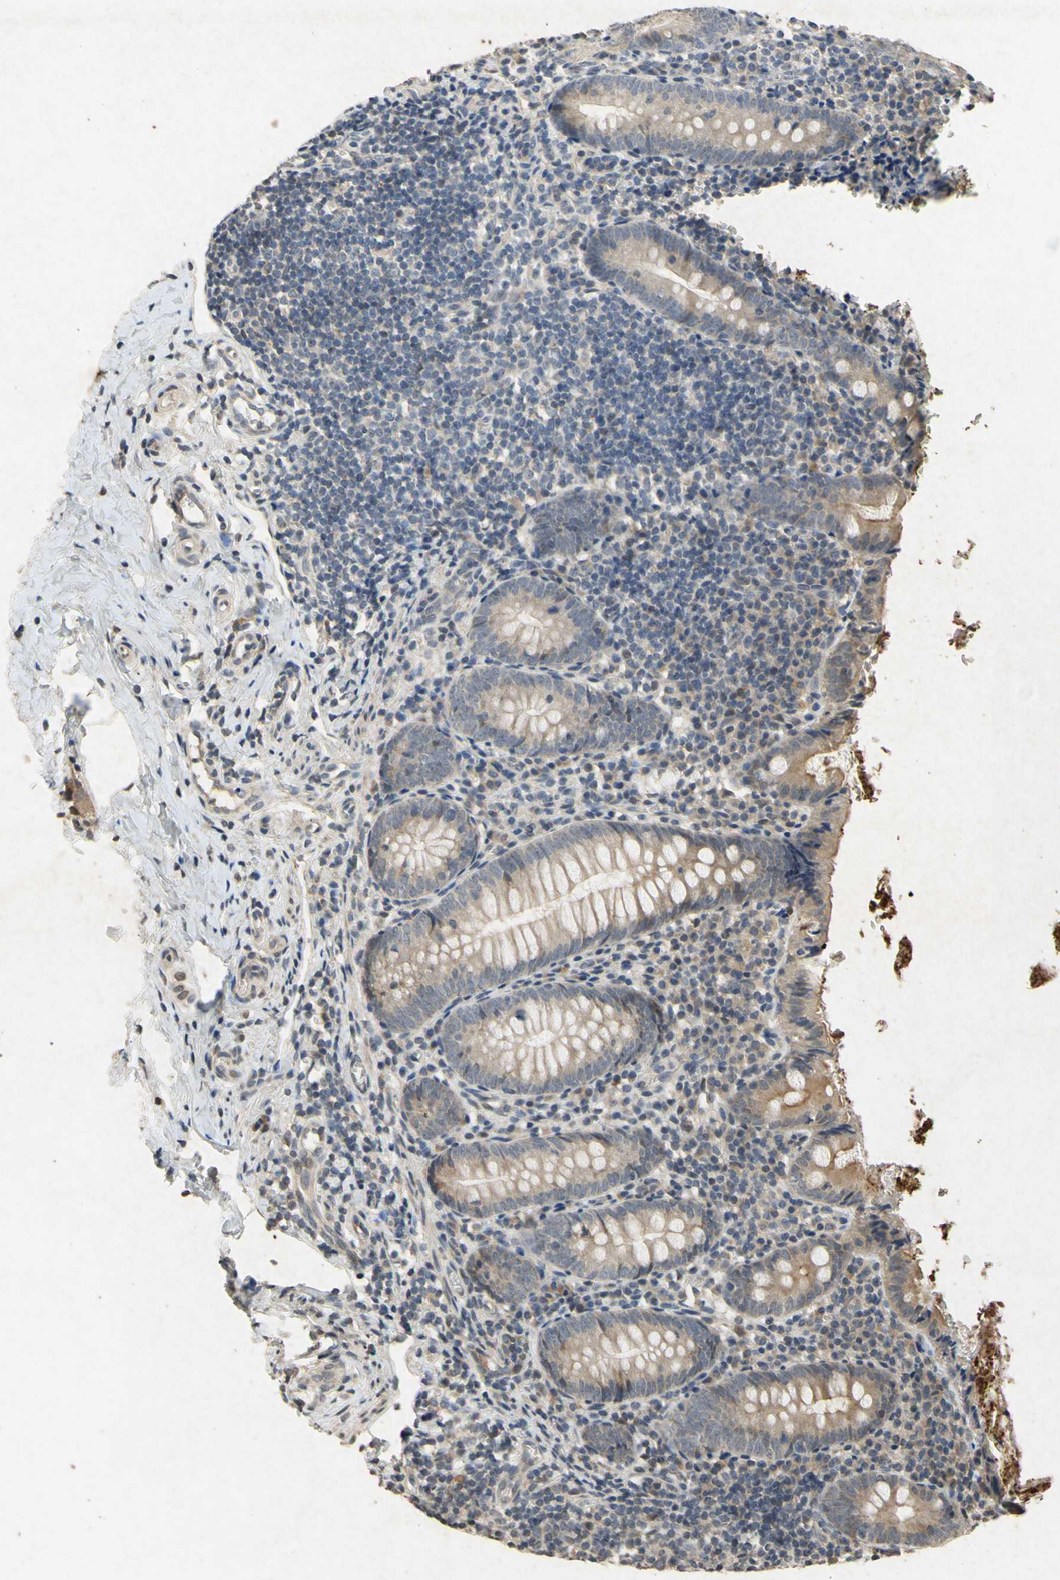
{"staining": {"intensity": "moderate", "quantity": ">75%", "location": "cytoplasmic/membranous"}, "tissue": "appendix", "cell_type": "Glandular cells", "image_type": "normal", "snomed": [{"axis": "morphology", "description": "Normal tissue, NOS"}, {"axis": "topography", "description": "Appendix"}], "caption": "Appendix stained with immunohistochemistry (IHC) reveals moderate cytoplasmic/membranous staining in approximately >75% of glandular cells.", "gene": "ATP6V1H", "patient": {"sex": "female", "age": 10}}